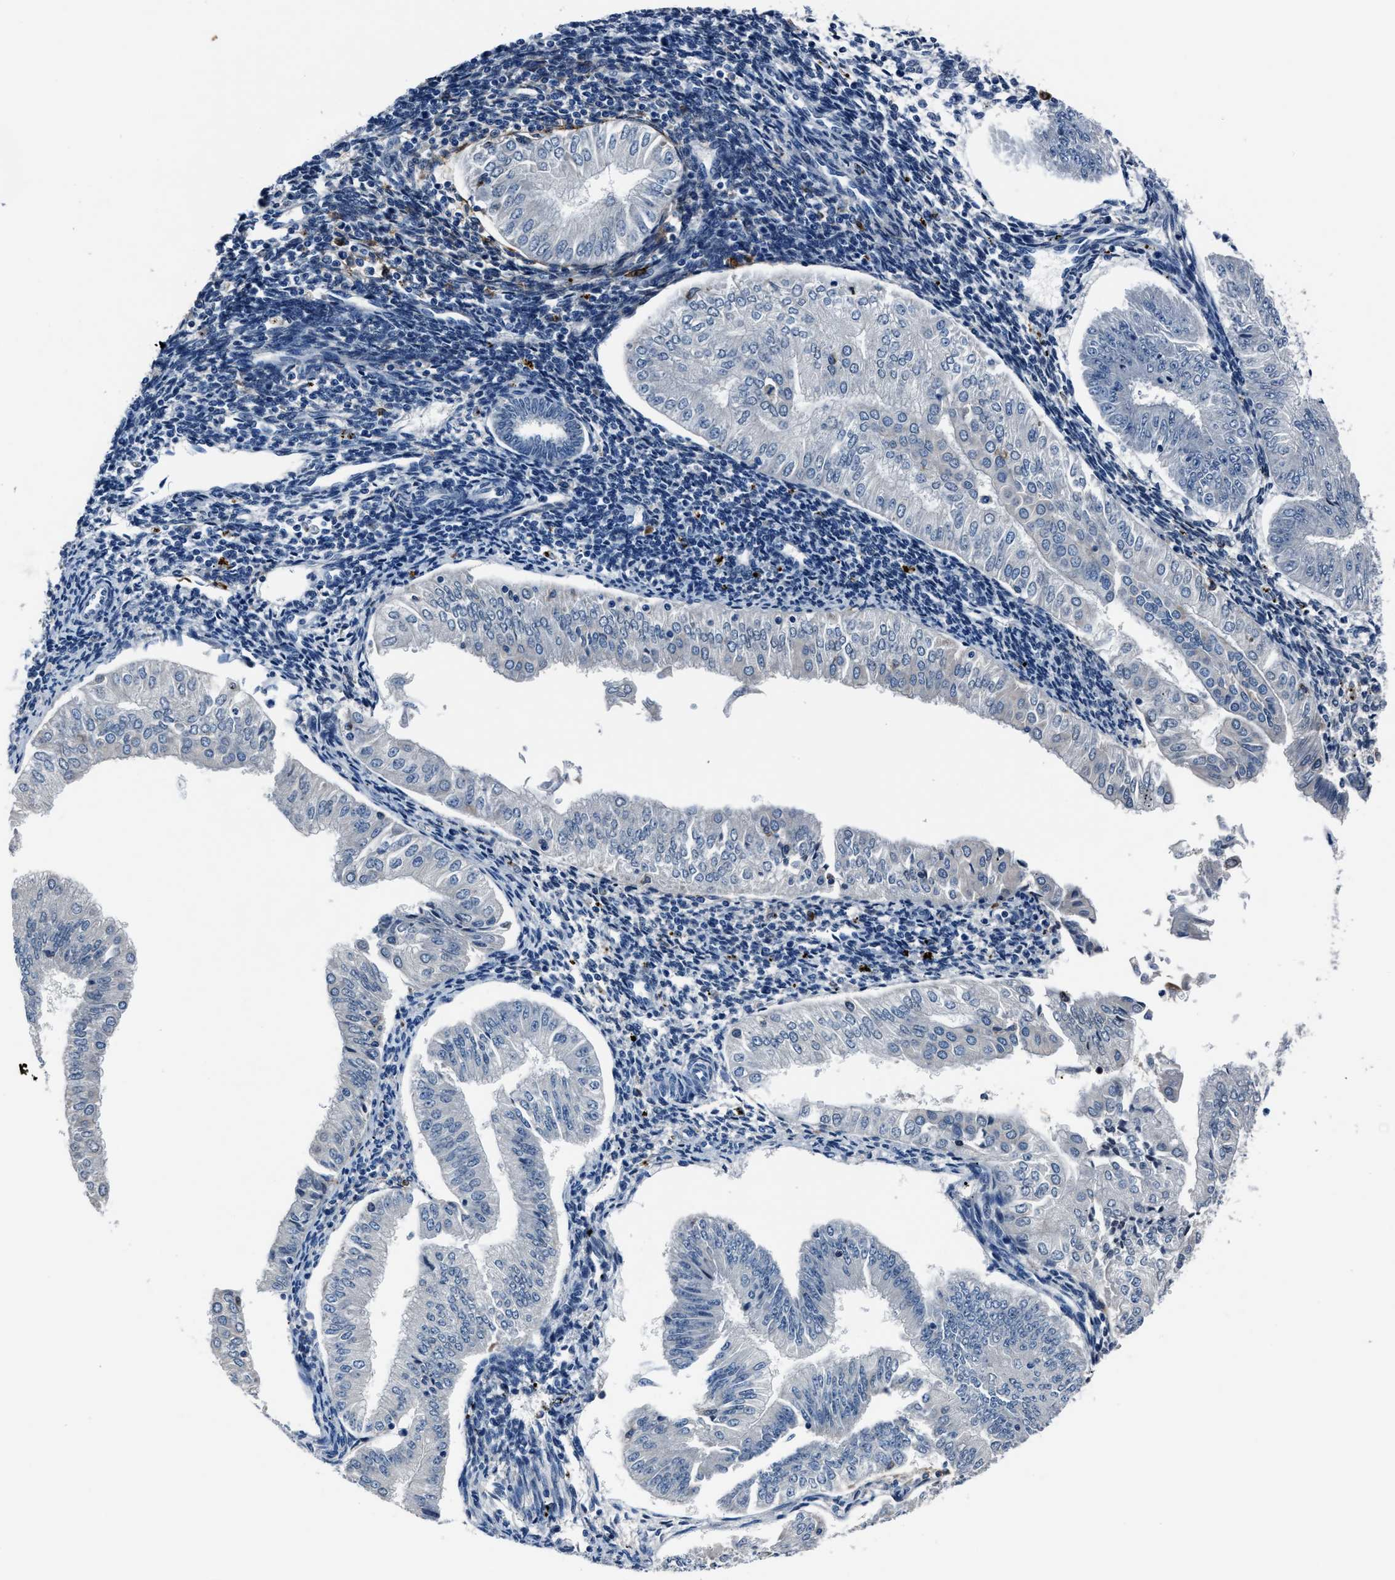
{"staining": {"intensity": "negative", "quantity": "none", "location": "none"}, "tissue": "endometrial cancer", "cell_type": "Tumor cells", "image_type": "cancer", "snomed": [{"axis": "morphology", "description": "Normal tissue, NOS"}, {"axis": "morphology", "description": "Adenocarcinoma, NOS"}, {"axis": "topography", "description": "Endometrium"}], "caption": "There is no significant expression in tumor cells of endometrial cancer.", "gene": "FGL2", "patient": {"sex": "female", "age": 53}}